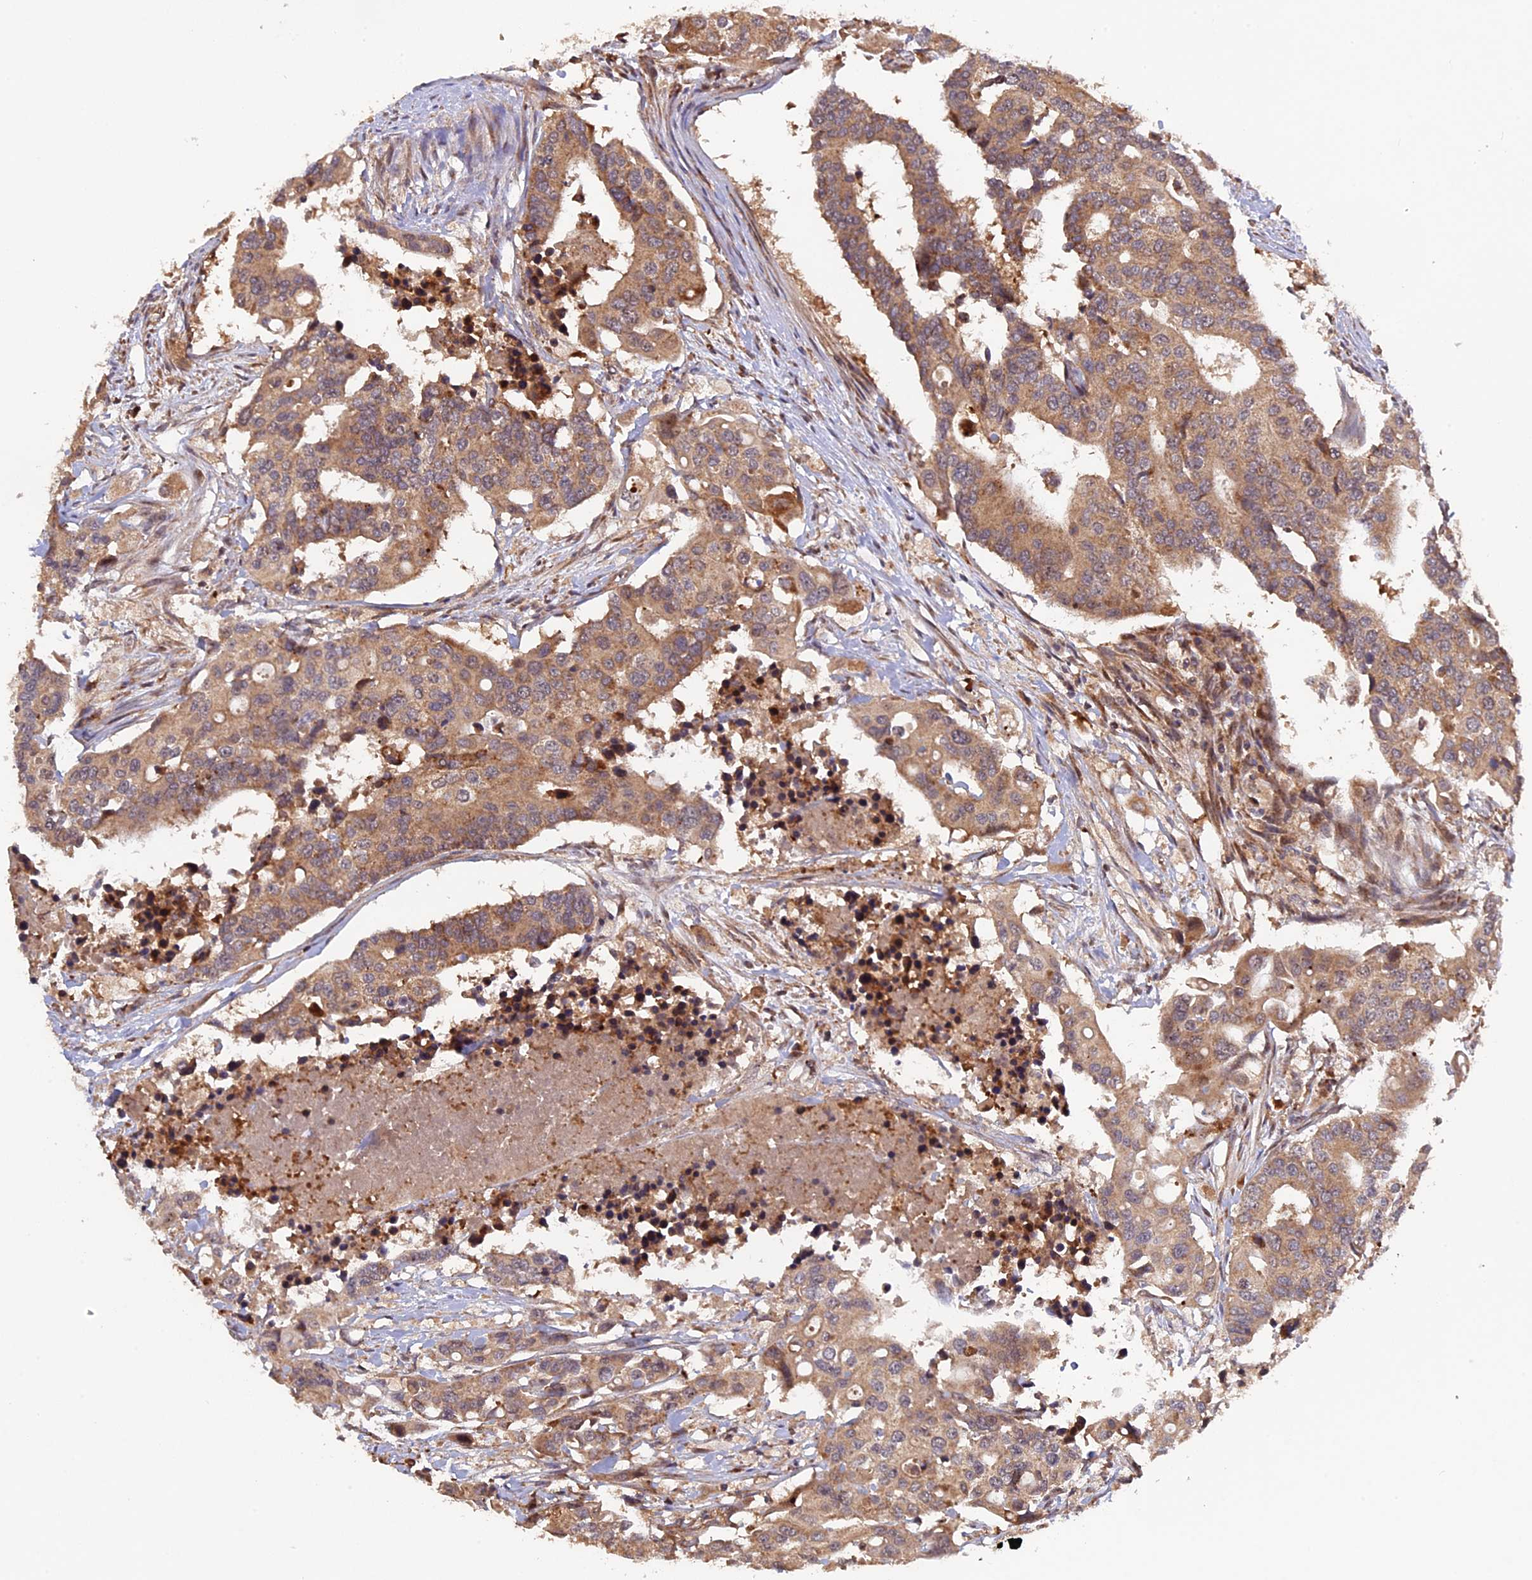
{"staining": {"intensity": "moderate", "quantity": ">75%", "location": "cytoplasmic/membranous"}, "tissue": "colorectal cancer", "cell_type": "Tumor cells", "image_type": "cancer", "snomed": [{"axis": "morphology", "description": "Adenocarcinoma, NOS"}, {"axis": "topography", "description": "Colon"}], "caption": "A brown stain labels moderate cytoplasmic/membranous positivity of a protein in human colorectal cancer tumor cells.", "gene": "FERMT1", "patient": {"sex": "male", "age": 77}}